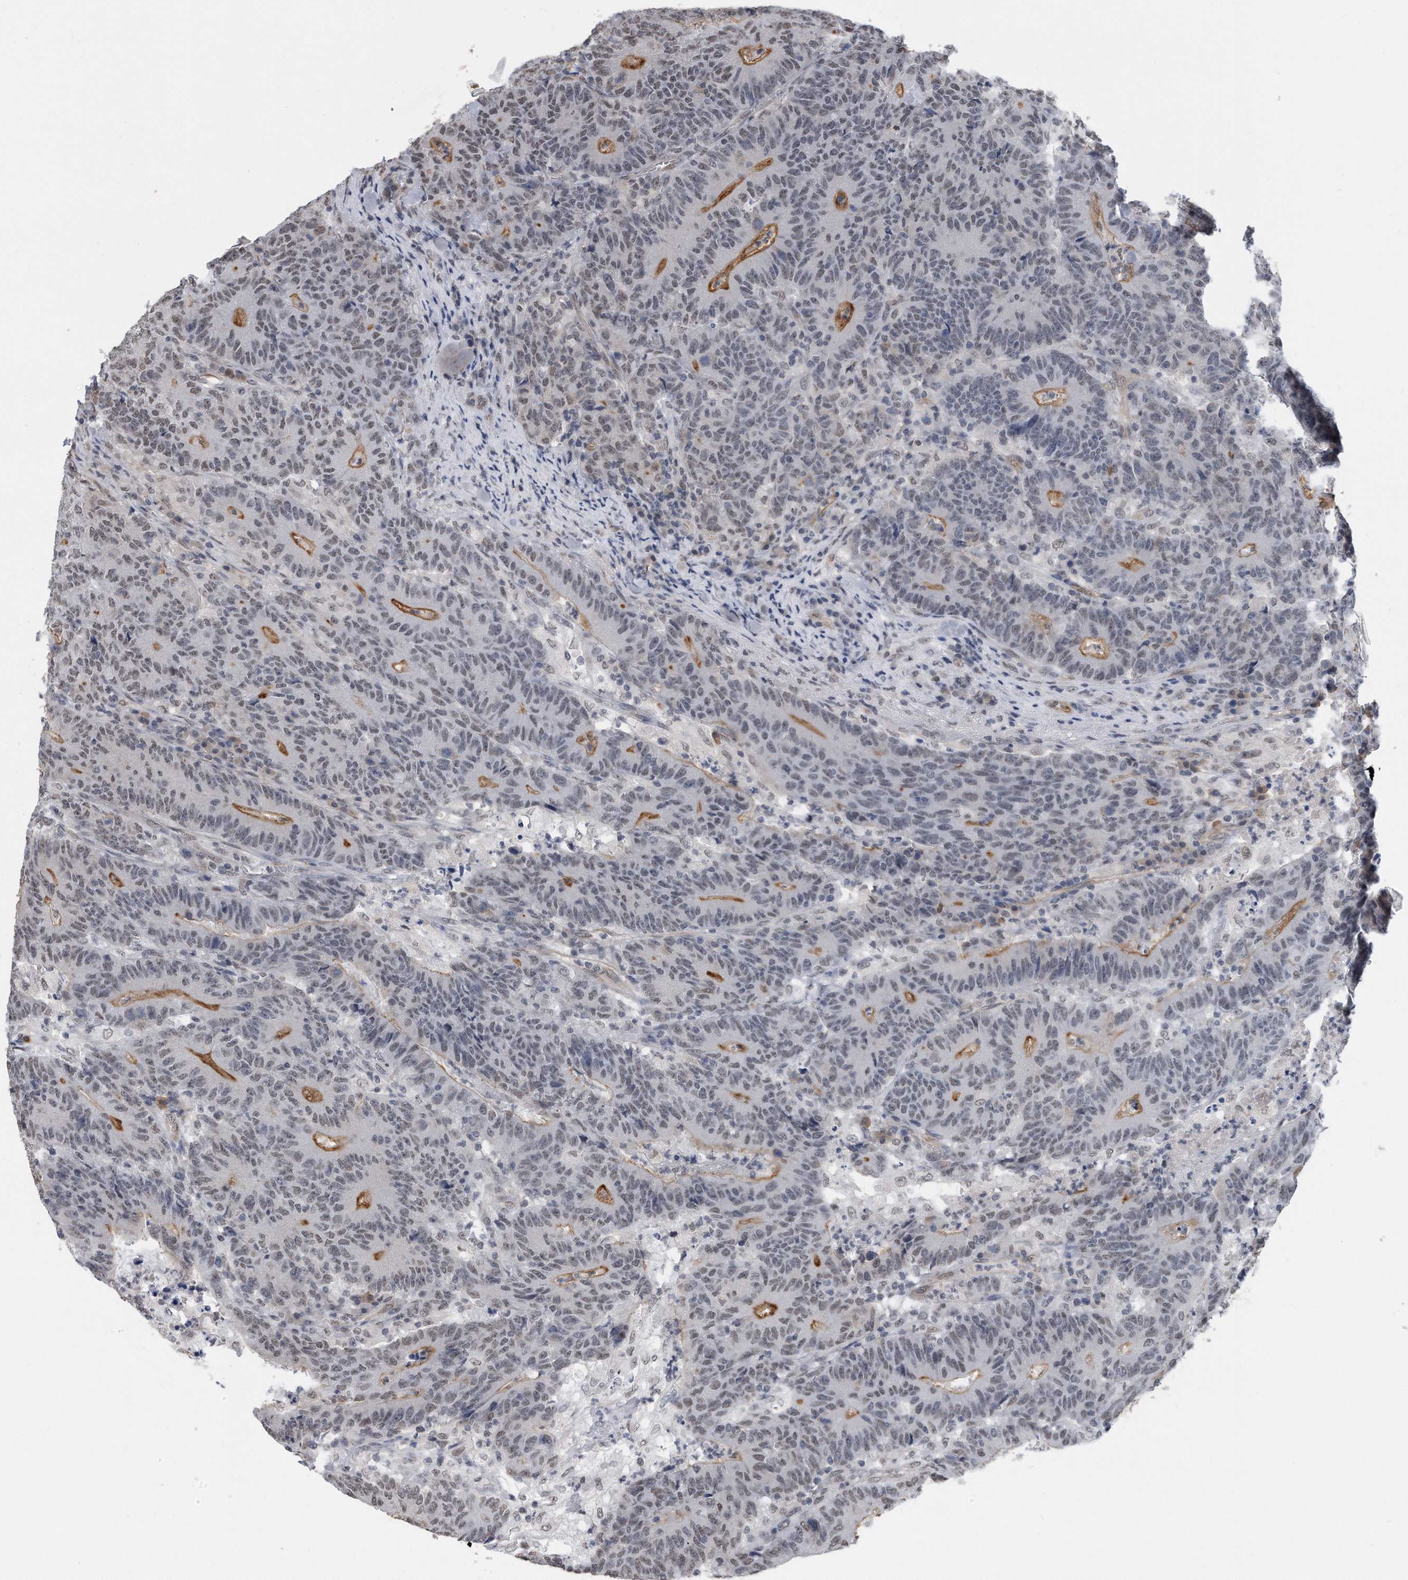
{"staining": {"intensity": "weak", "quantity": "<25%", "location": "nuclear"}, "tissue": "colorectal cancer", "cell_type": "Tumor cells", "image_type": "cancer", "snomed": [{"axis": "morphology", "description": "Normal tissue, NOS"}, {"axis": "morphology", "description": "Adenocarcinoma, NOS"}, {"axis": "topography", "description": "Colon"}], "caption": "High power microscopy micrograph of an immunohistochemistry micrograph of colorectal cancer (adenocarcinoma), revealing no significant positivity in tumor cells.", "gene": "TP53INP1", "patient": {"sex": "female", "age": 75}}